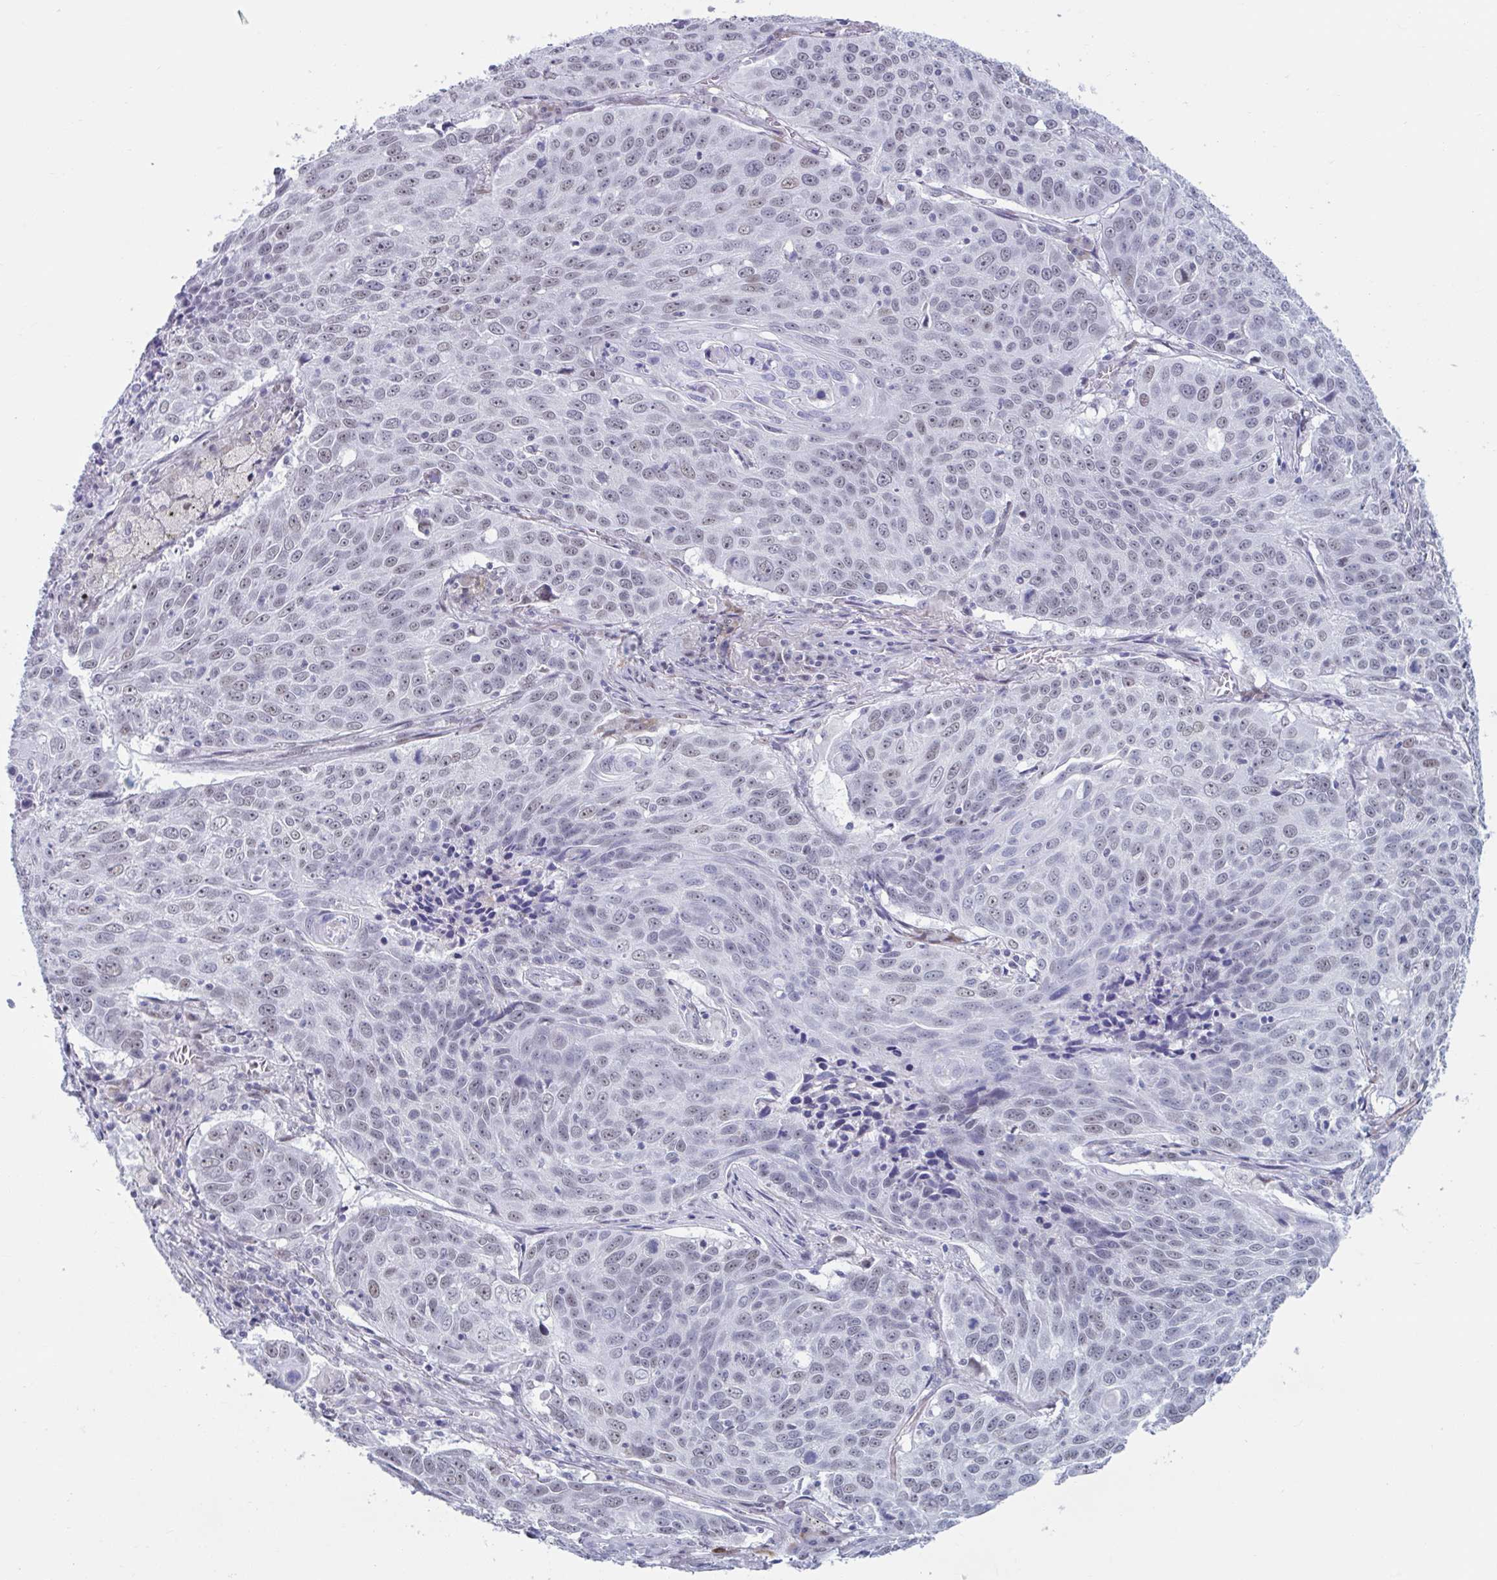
{"staining": {"intensity": "weak", "quantity": "25%-75%", "location": "nuclear"}, "tissue": "lung cancer", "cell_type": "Tumor cells", "image_type": "cancer", "snomed": [{"axis": "morphology", "description": "Squamous cell carcinoma, NOS"}, {"axis": "topography", "description": "Lung"}], "caption": "Immunohistochemistry of squamous cell carcinoma (lung) shows low levels of weak nuclear expression in about 25%-75% of tumor cells. The staining was performed using DAB (3,3'-diaminobenzidine) to visualize the protein expression in brown, while the nuclei were stained in blue with hematoxylin (Magnification: 20x).", "gene": "MSMB", "patient": {"sex": "male", "age": 78}}